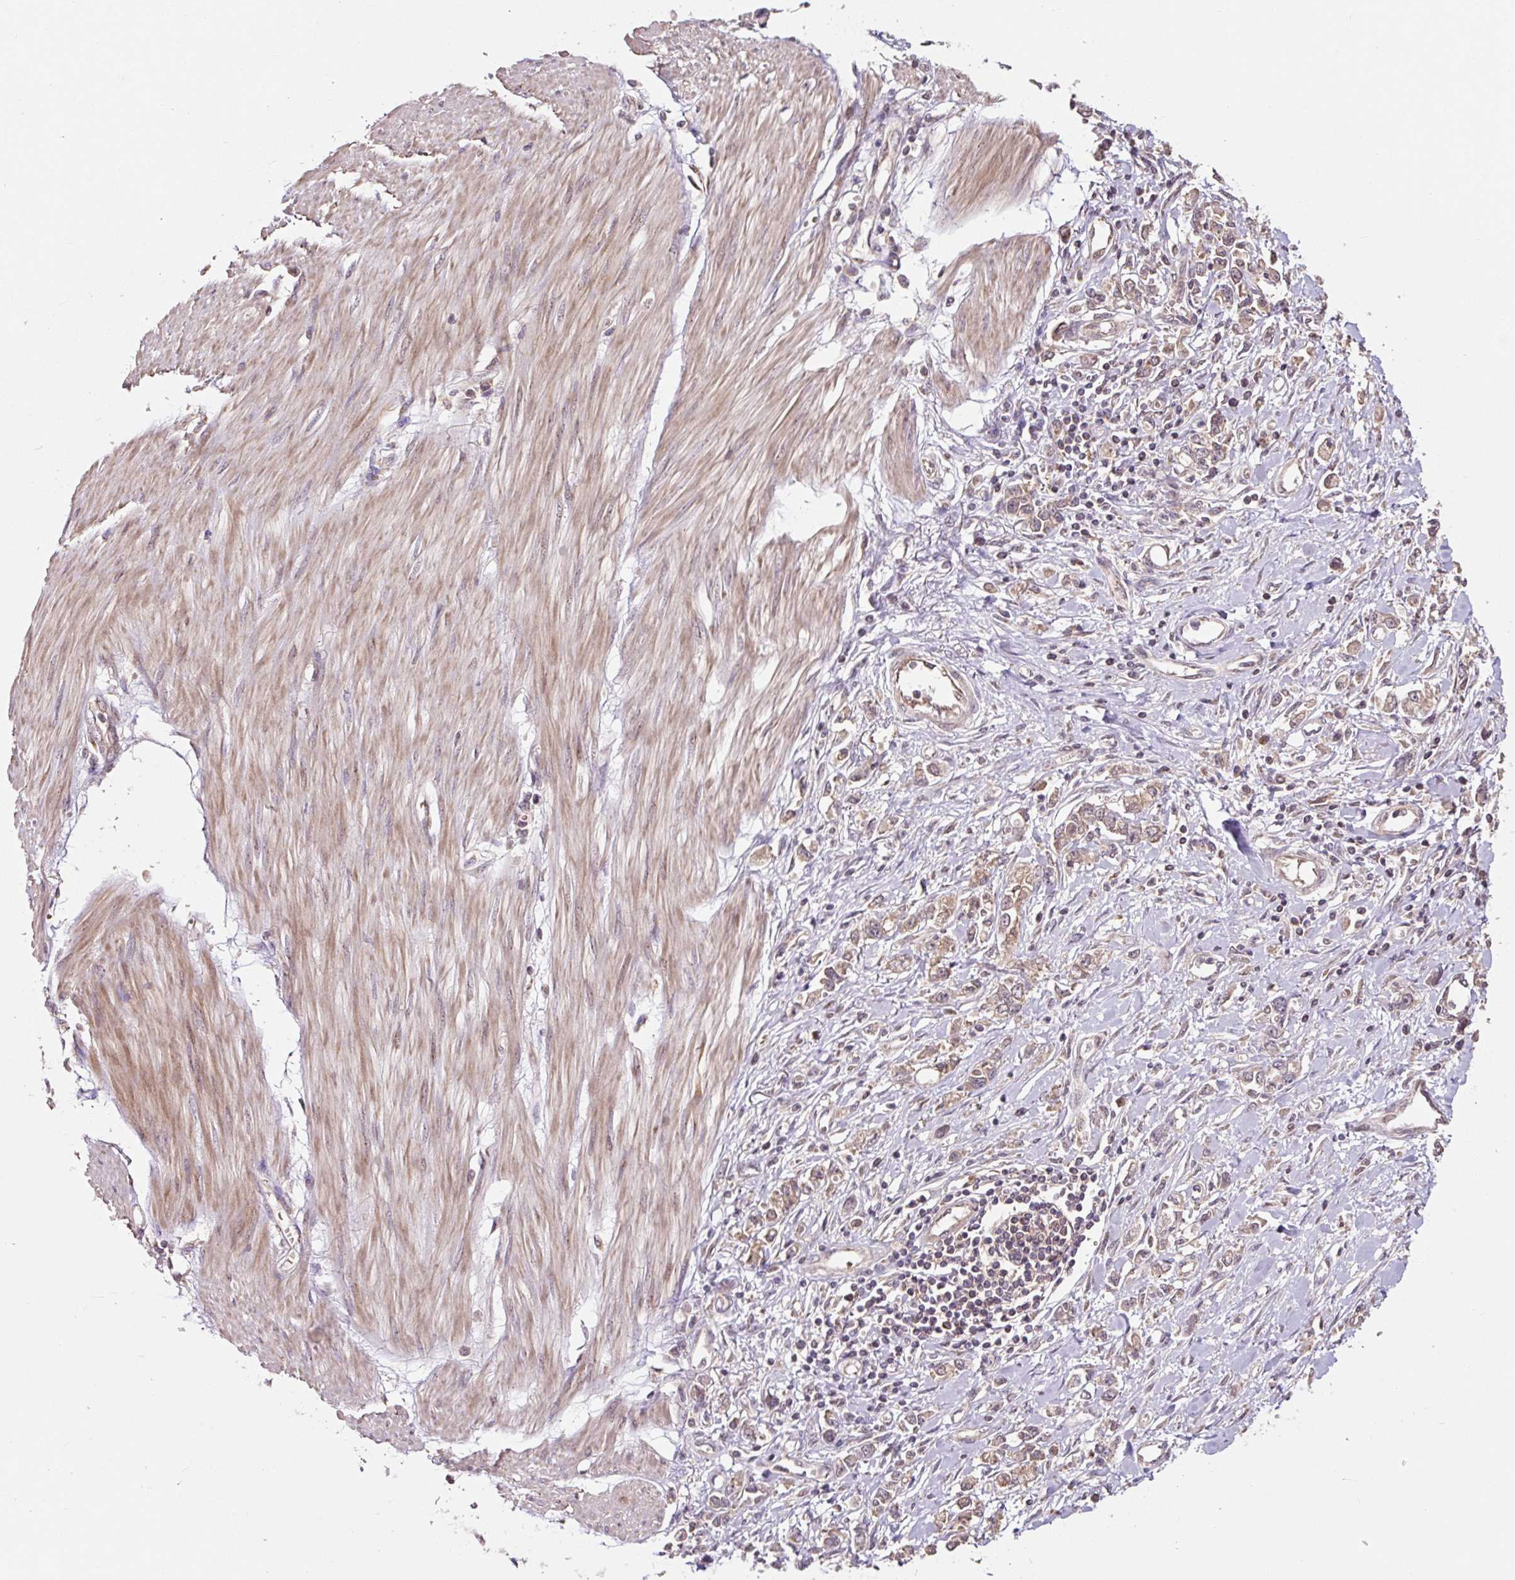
{"staining": {"intensity": "weak", "quantity": ">75%", "location": "cytoplasmic/membranous"}, "tissue": "stomach cancer", "cell_type": "Tumor cells", "image_type": "cancer", "snomed": [{"axis": "morphology", "description": "Adenocarcinoma, NOS"}, {"axis": "topography", "description": "Stomach"}], "caption": "Immunohistochemical staining of human stomach cancer (adenocarcinoma) shows weak cytoplasmic/membranous protein staining in about >75% of tumor cells.", "gene": "MMS19", "patient": {"sex": "female", "age": 76}}